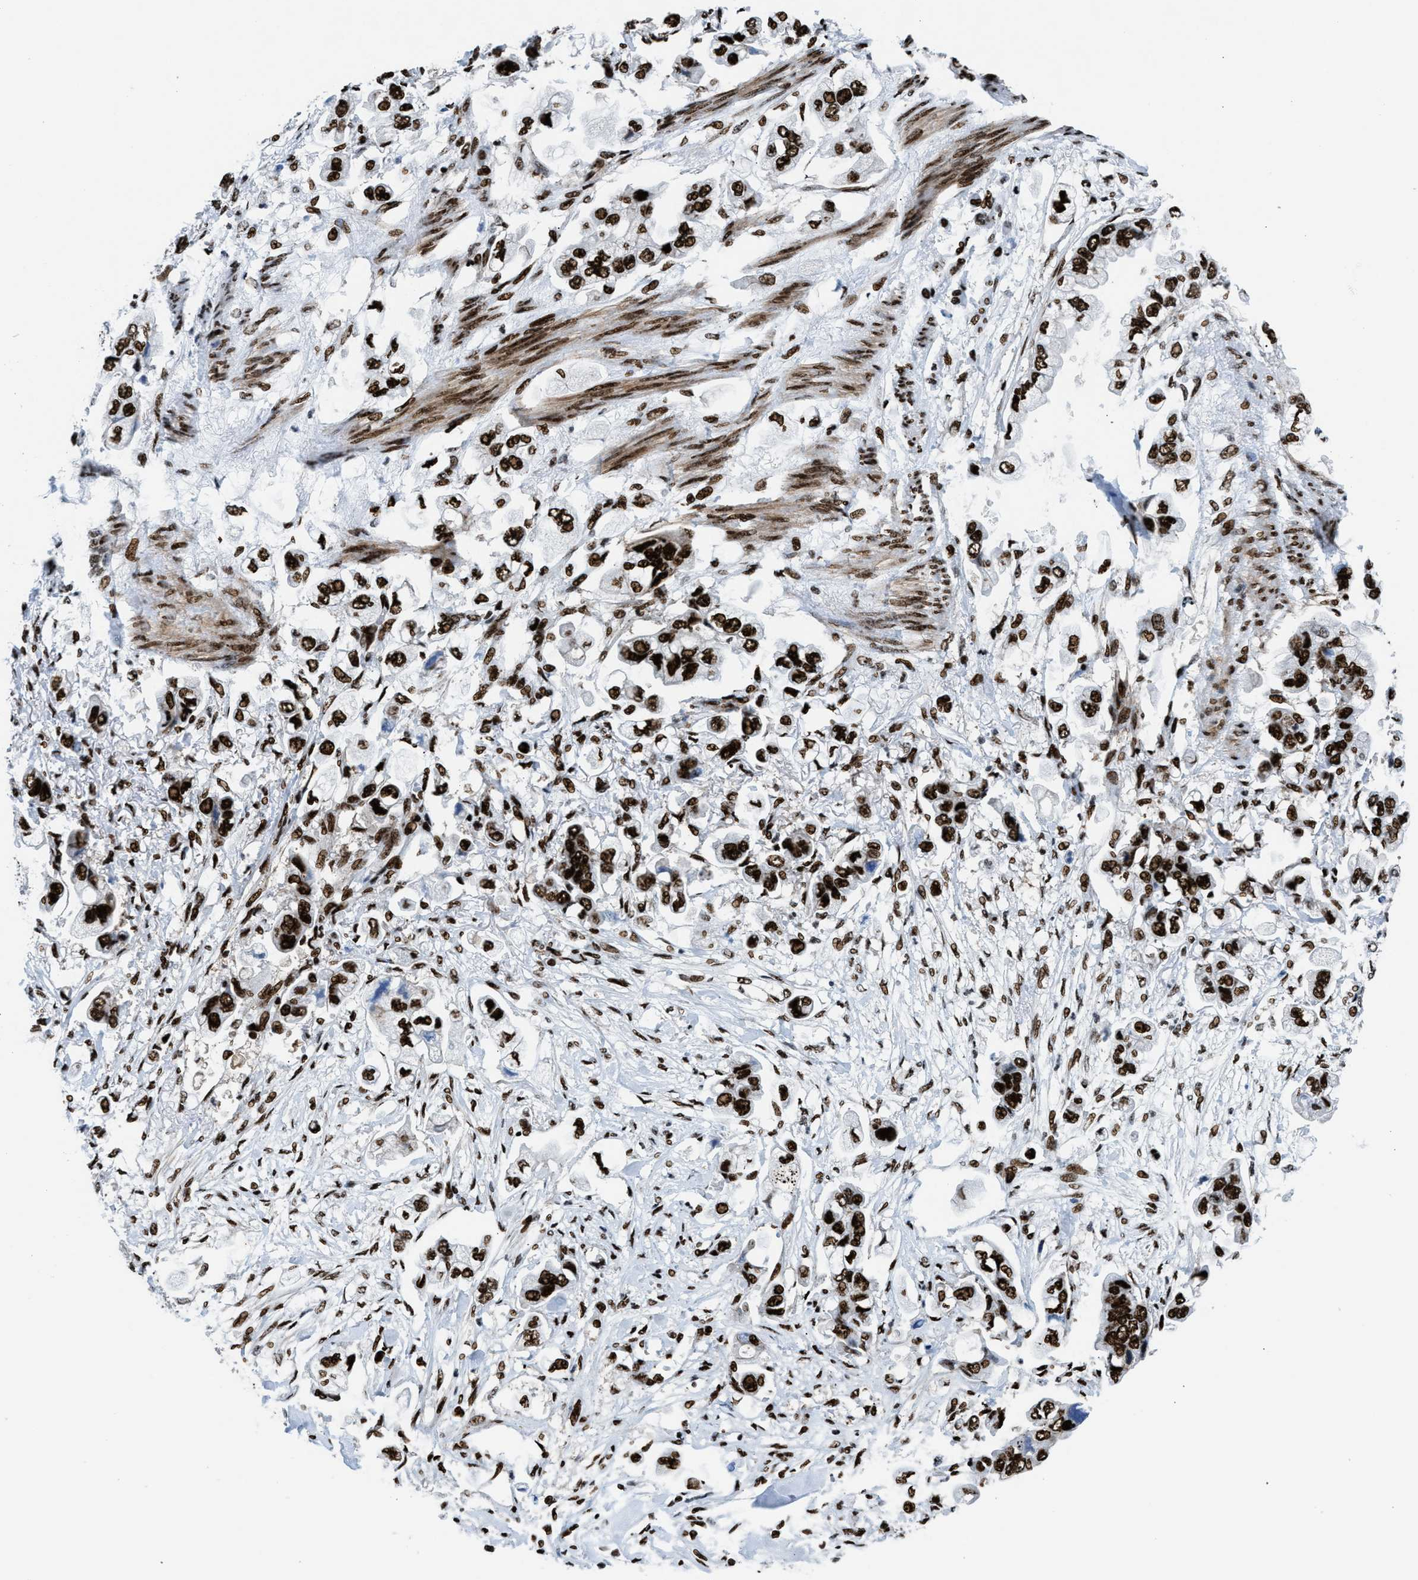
{"staining": {"intensity": "strong", "quantity": ">75%", "location": "nuclear"}, "tissue": "stomach cancer", "cell_type": "Tumor cells", "image_type": "cancer", "snomed": [{"axis": "morphology", "description": "Adenocarcinoma, NOS"}, {"axis": "topography", "description": "Stomach"}], "caption": "Stomach cancer (adenocarcinoma) tissue demonstrates strong nuclear staining in approximately >75% of tumor cells, visualized by immunohistochemistry.", "gene": "NONO", "patient": {"sex": "male", "age": 62}}